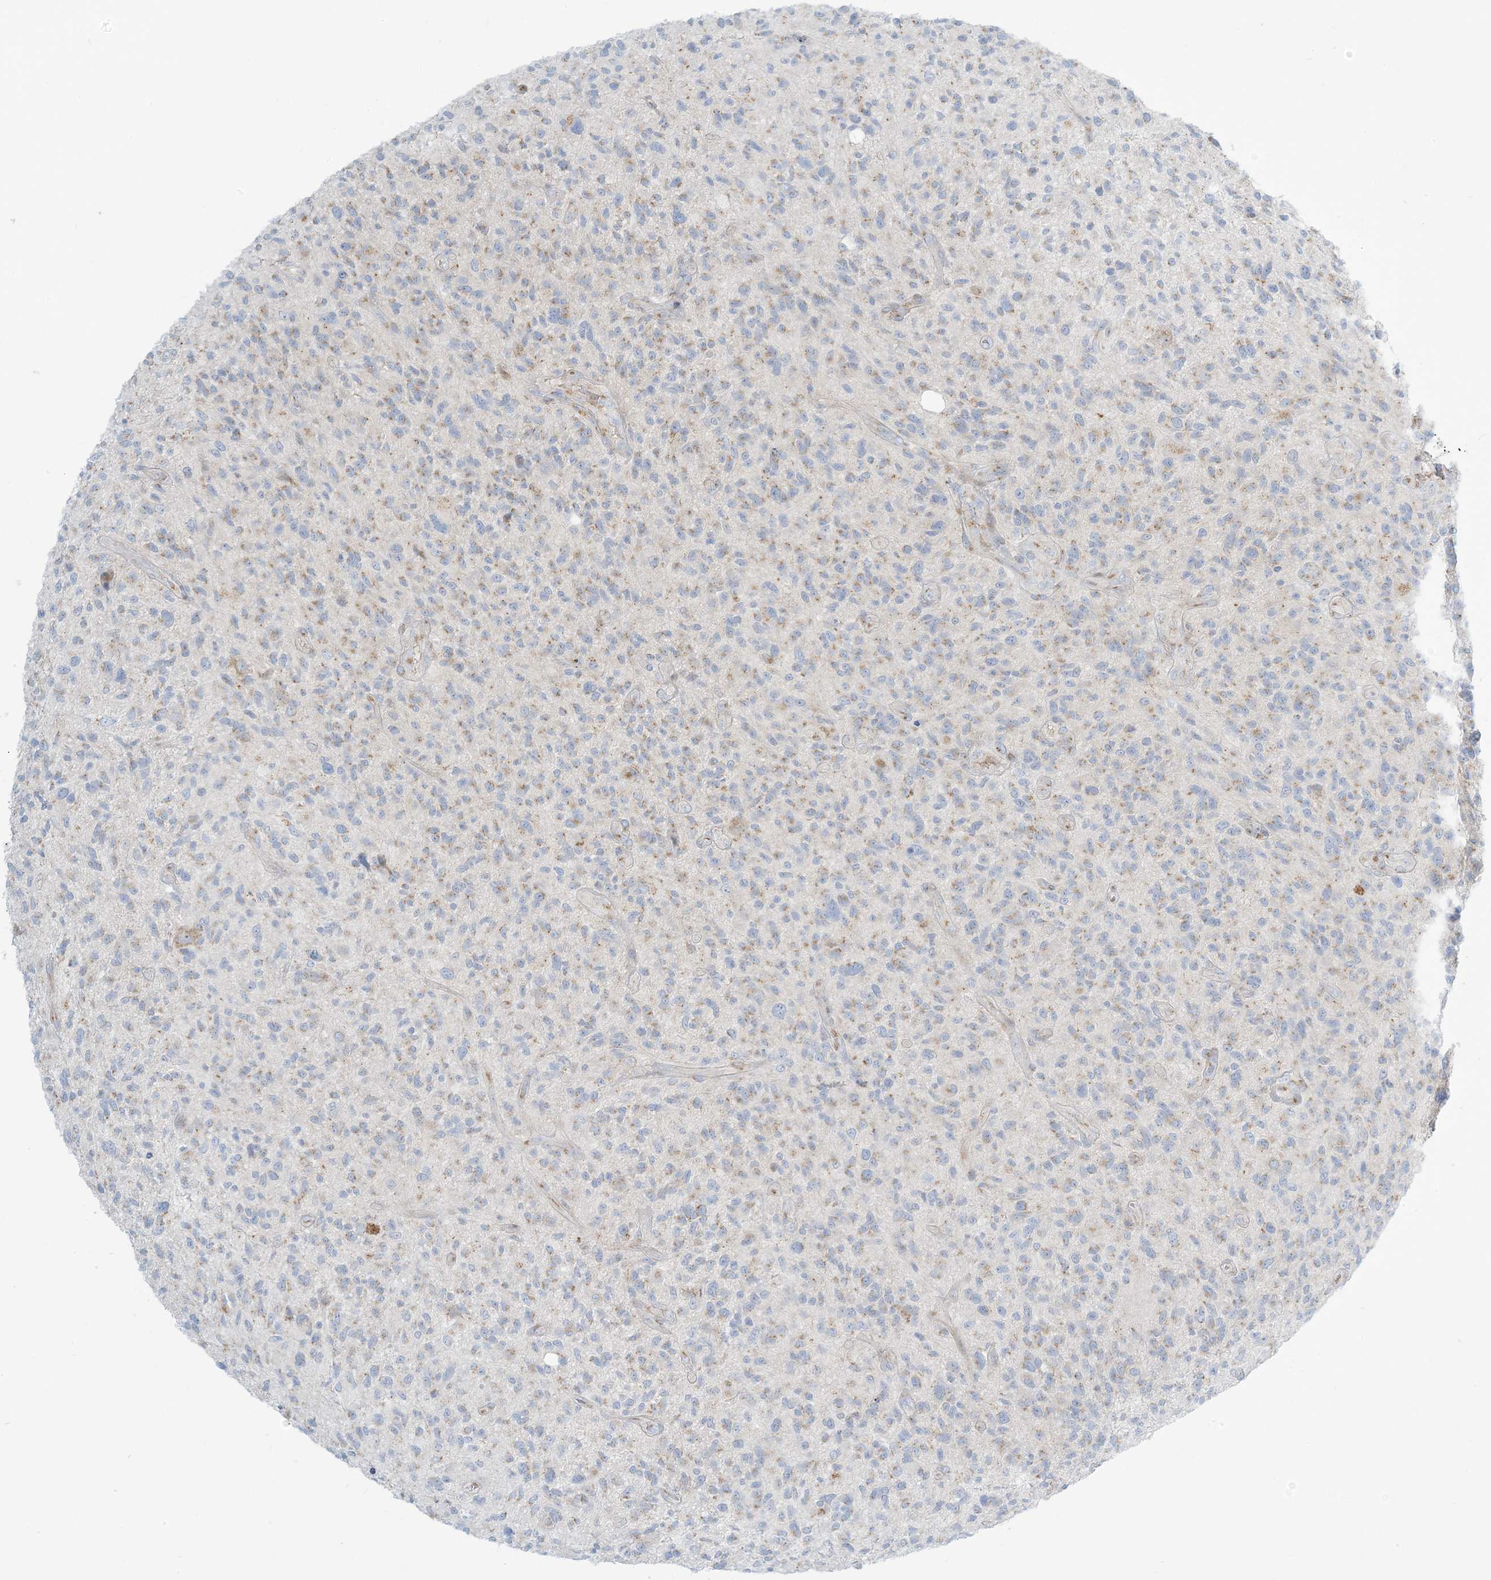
{"staining": {"intensity": "moderate", "quantity": "<25%", "location": "cytoplasmic/membranous"}, "tissue": "glioma", "cell_type": "Tumor cells", "image_type": "cancer", "snomed": [{"axis": "morphology", "description": "Glioma, malignant, High grade"}, {"axis": "topography", "description": "Brain"}], "caption": "A brown stain shows moderate cytoplasmic/membranous expression of a protein in human glioma tumor cells.", "gene": "AFTPH", "patient": {"sex": "male", "age": 47}}